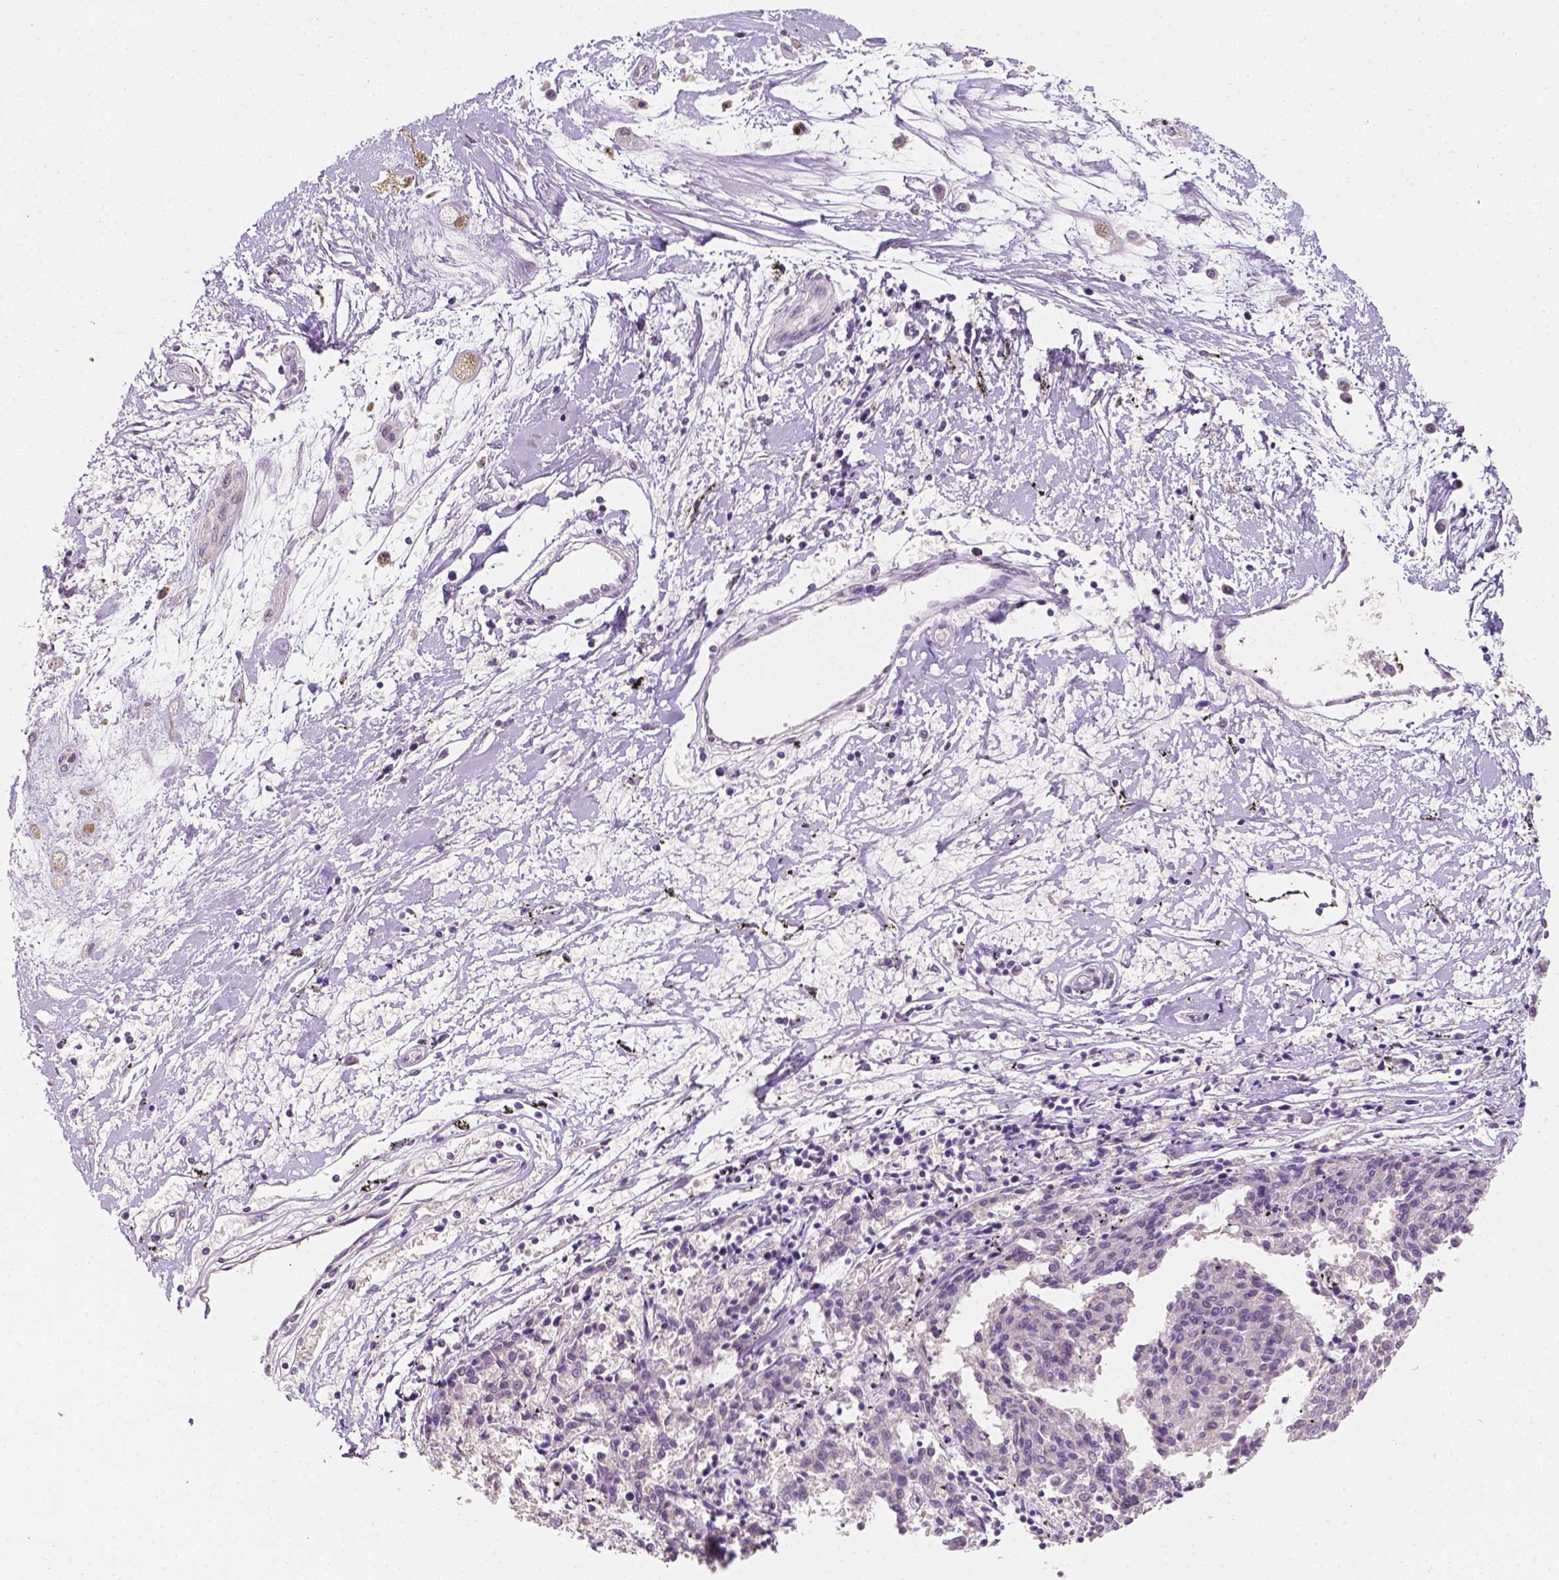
{"staining": {"intensity": "negative", "quantity": "none", "location": "none"}, "tissue": "melanoma", "cell_type": "Tumor cells", "image_type": "cancer", "snomed": [{"axis": "morphology", "description": "Malignant melanoma, NOS"}, {"axis": "topography", "description": "Skin"}], "caption": "Human malignant melanoma stained for a protein using immunohistochemistry (IHC) reveals no positivity in tumor cells.", "gene": "TAL1", "patient": {"sex": "female", "age": 72}}